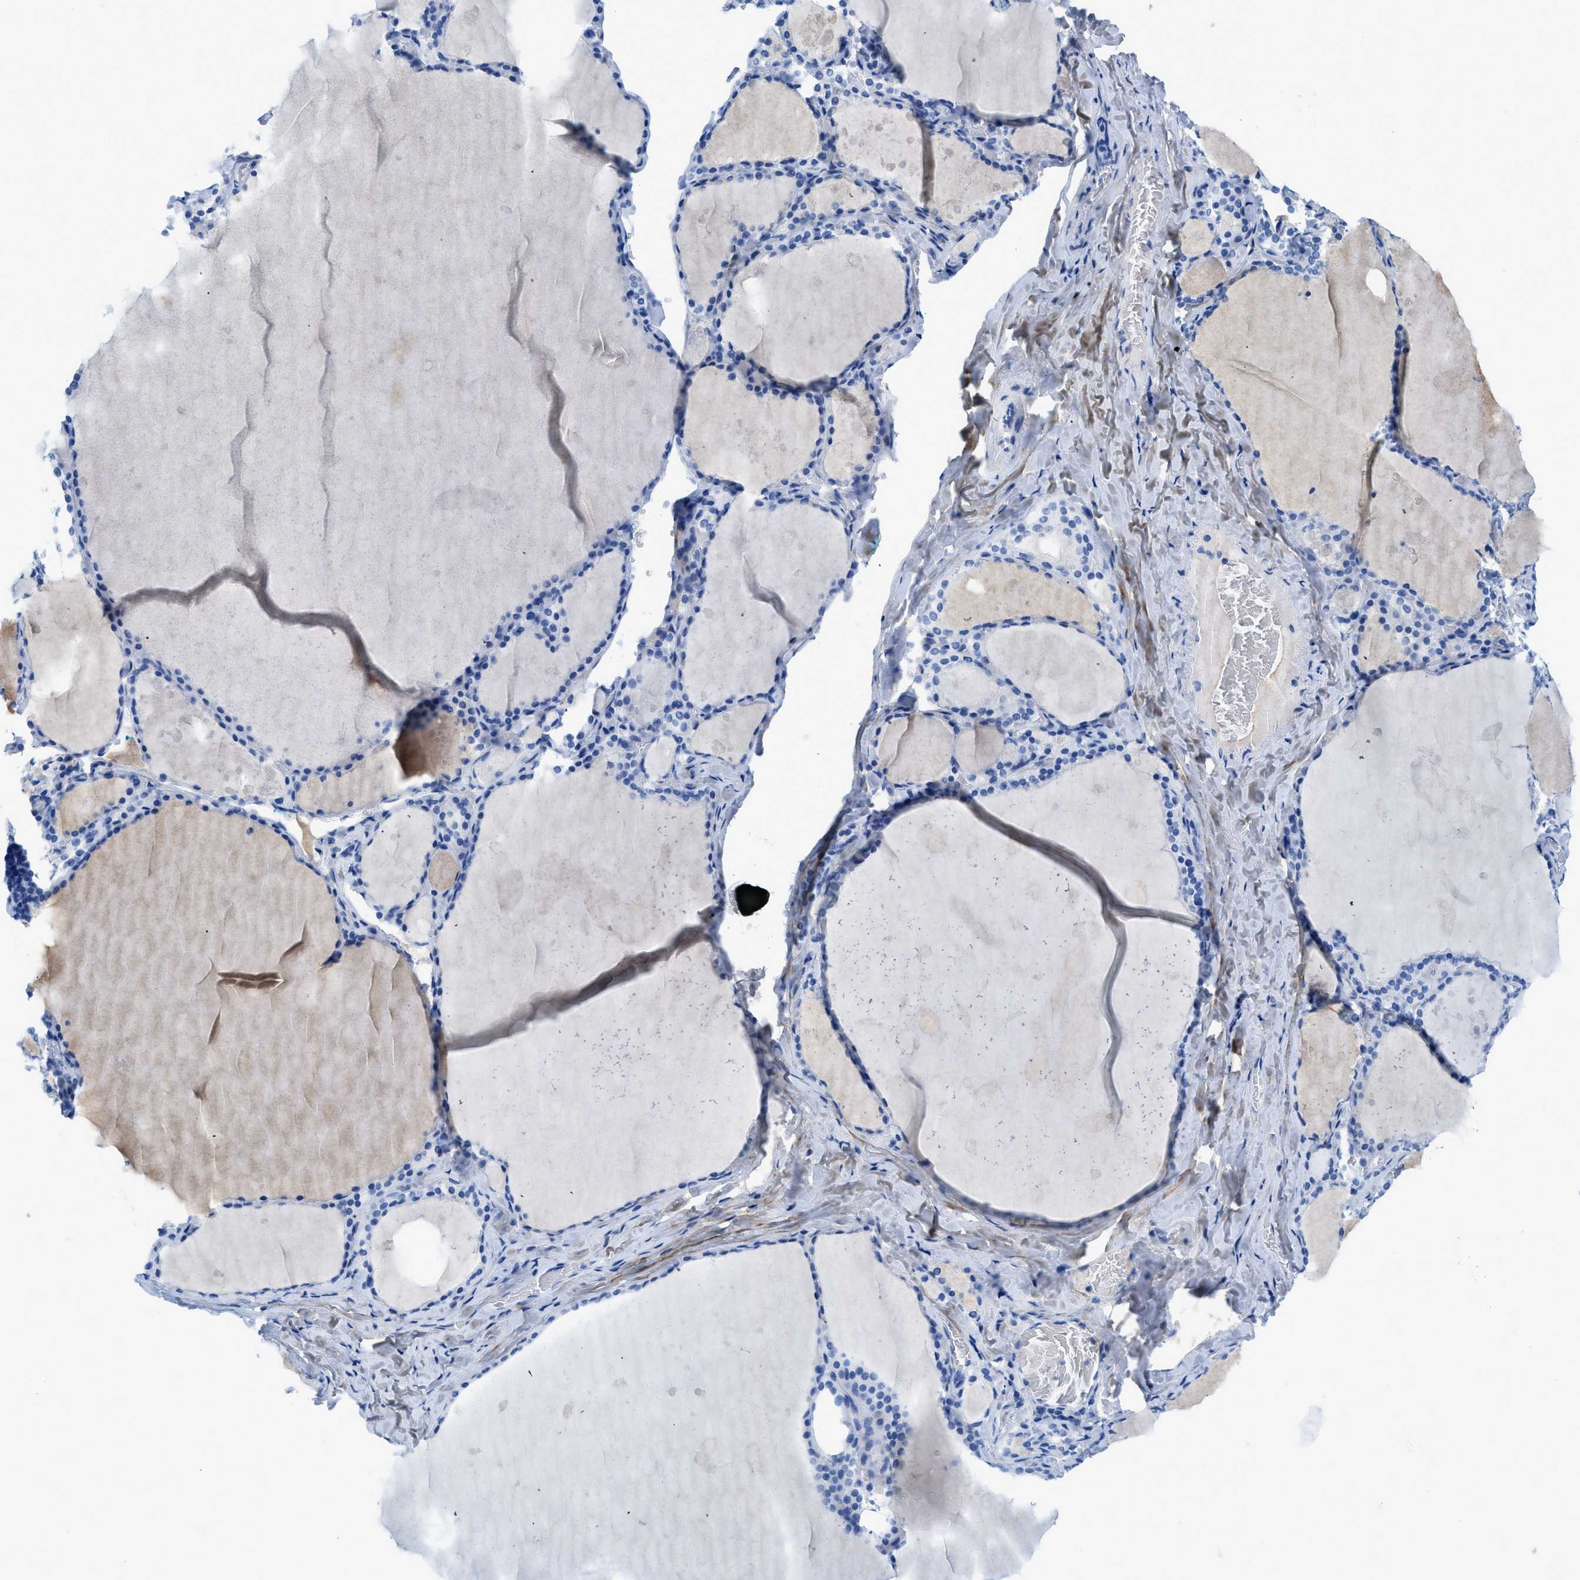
{"staining": {"intensity": "negative", "quantity": "none", "location": "none"}, "tissue": "thyroid gland", "cell_type": "Glandular cells", "image_type": "normal", "snomed": [{"axis": "morphology", "description": "Normal tissue, NOS"}, {"axis": "topography", "description": "Thyroid gland"}], "caption": "DAB (3,3'-diaminobenzidine) immunohistochemical staining of unremarkable thyroid gland displays no significant expression in glandular cells.", "gene": "COL3A1", "patient": {"sex": "male", "age": 56}}